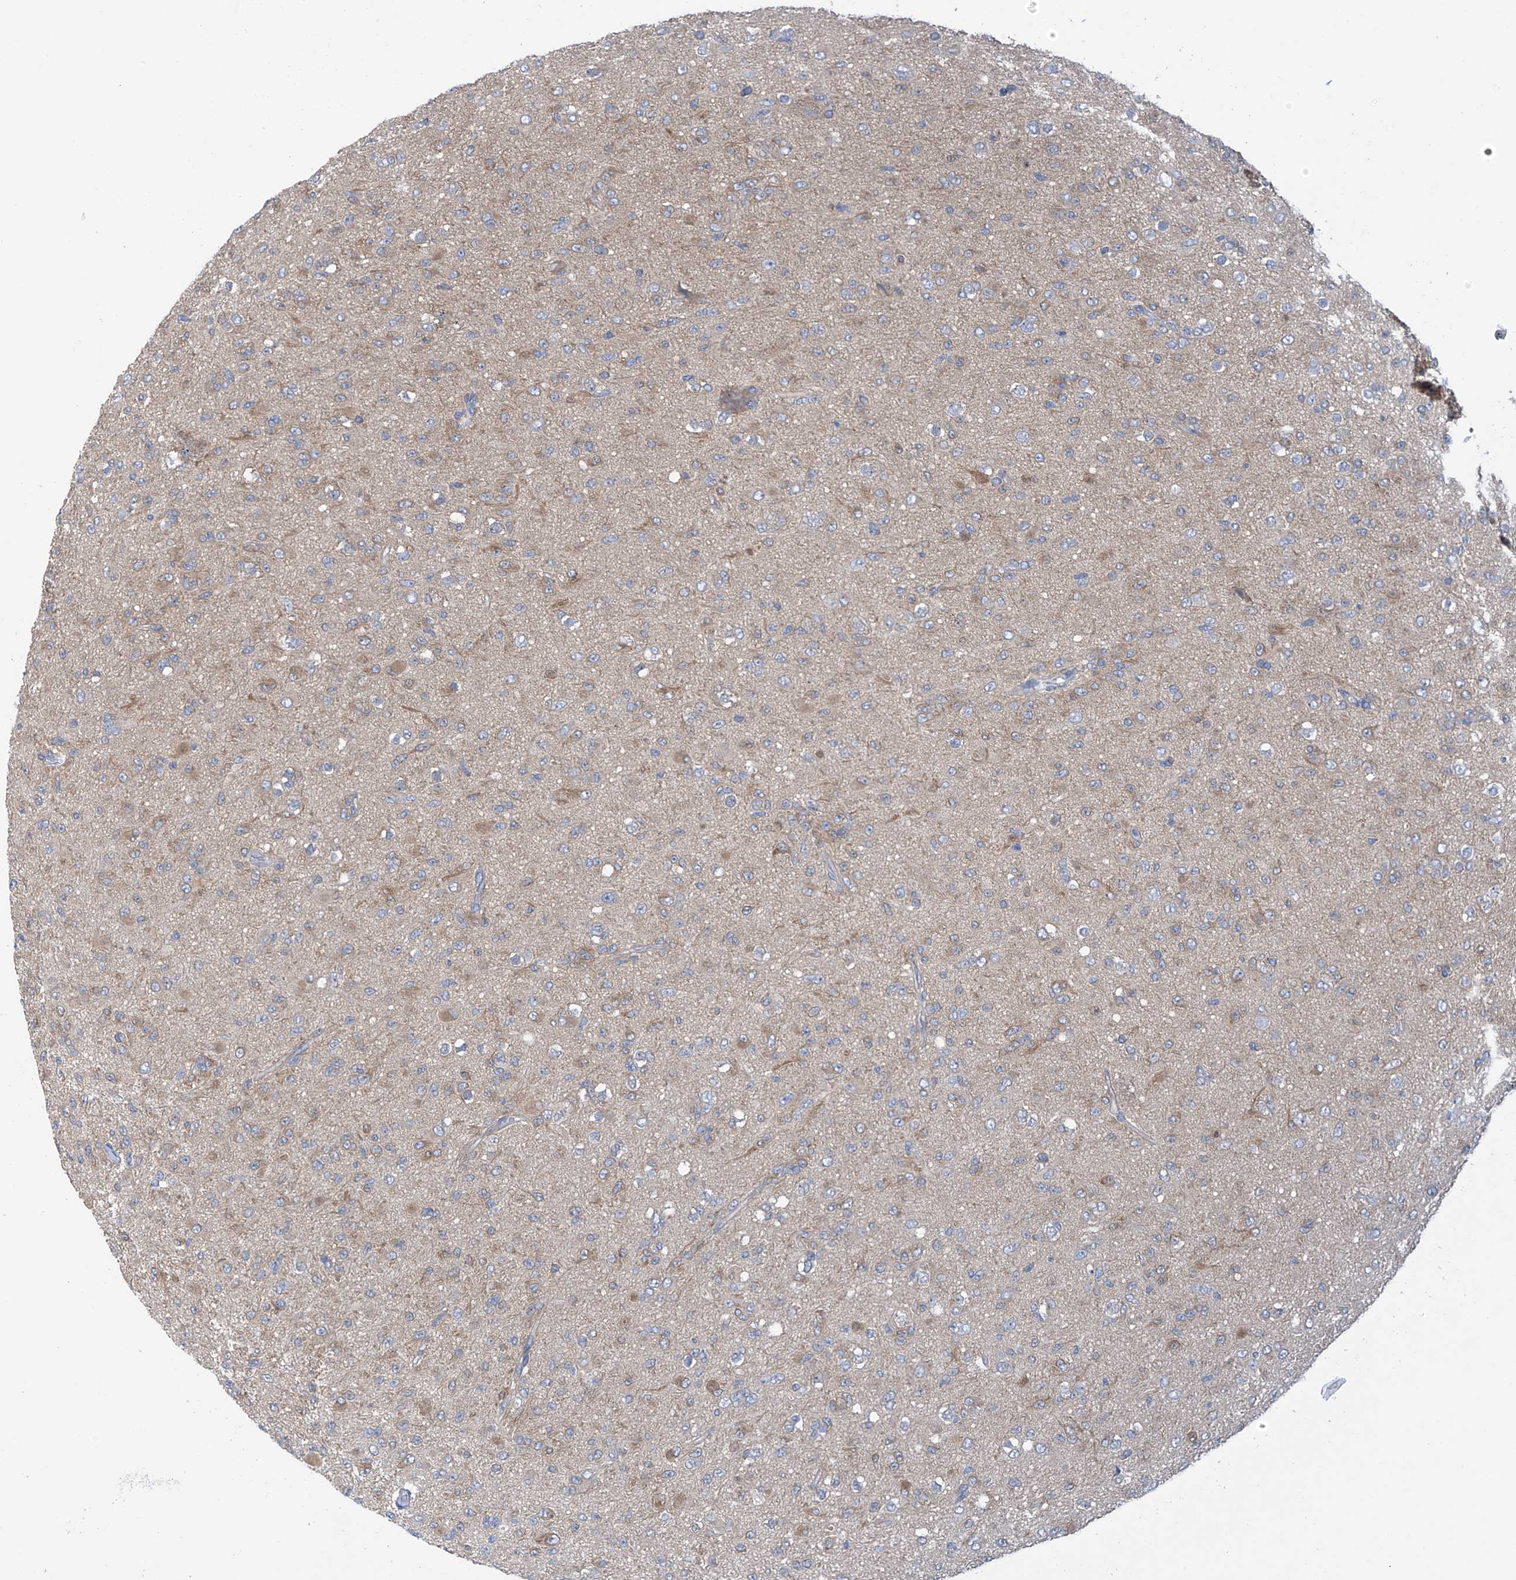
{"staining": {"intensity": "negative", "quantity": "none", "location": "none"}, "tissue": "glioma", "cell_type": "Tumor cells", "image_type": "cancer", "snomed": [{"axis": "morphology", "description": "Glioma, malignant, Low grade"}, {"axis": "topography", "description": "Brain"}], "caption": "This is a micrograph of immunohistochemistry (IHC) staining of malignant glioma (low-grade), which shows no expression in tumor cells.", "gene": "REPS1", "patient": {"sex": "male", "age": 65}}